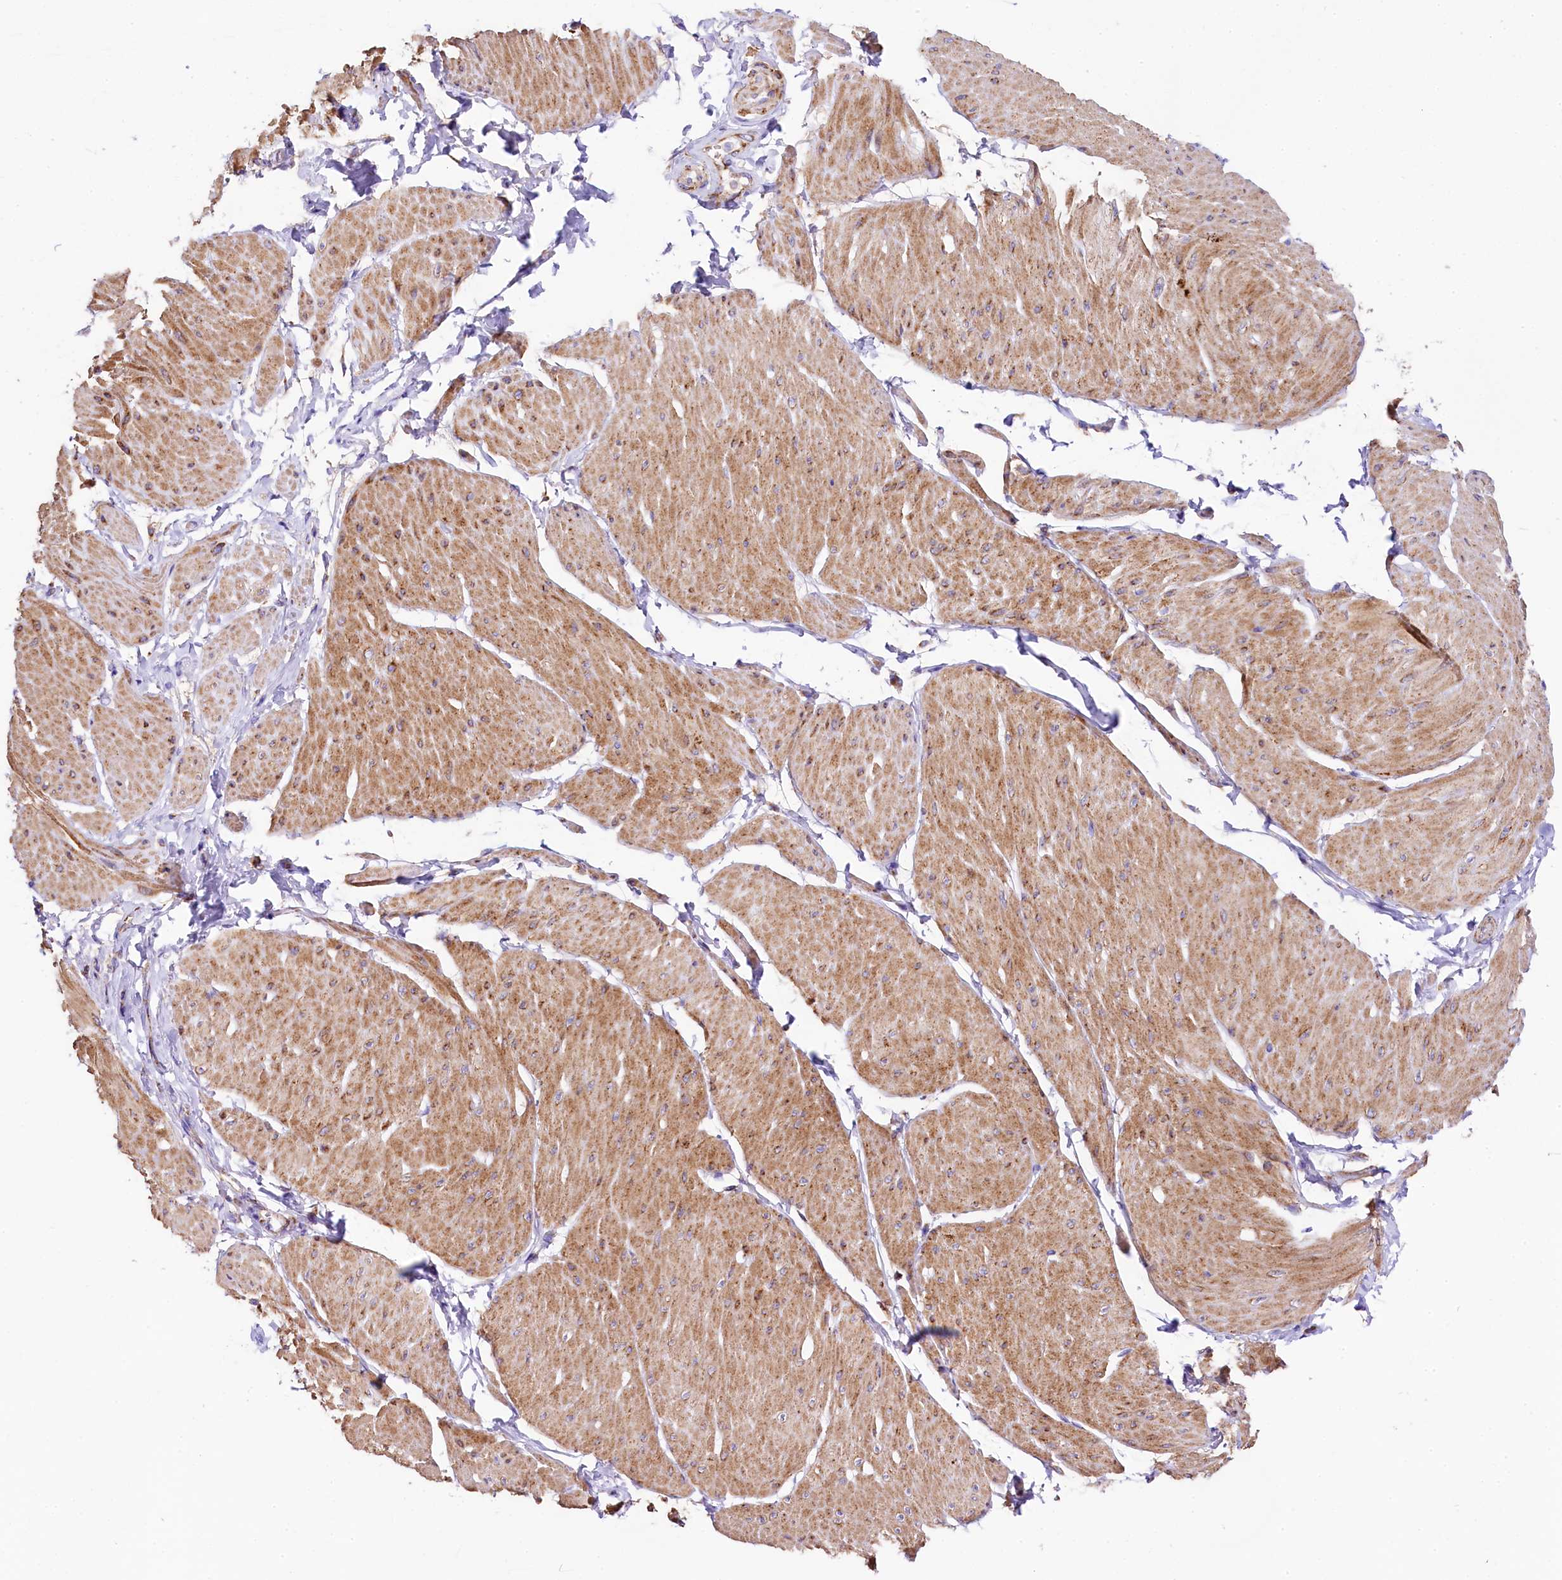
{"staining": {"intensity": "moderate", "quantity": ">75%", "location": "cytoplasmic/membranous"}, "tissue": "smooth muscle", "cell_type": "Smooth muscle cells", "image_type": "normal", "snomed": [{"axis": "morphology", "description": "Urothelial carcinoma, High grade"}, {"axis": "topography", "description": "Urinary bladder"}], "caption": "This is a micrograph of IHC staining of benign smooth muscle, which shows moderate staining in the cytoplasmic/membranous of smooth muscle cells.", "gene": "CLYBL", "patient": {"sex": "male", "age": 46}}